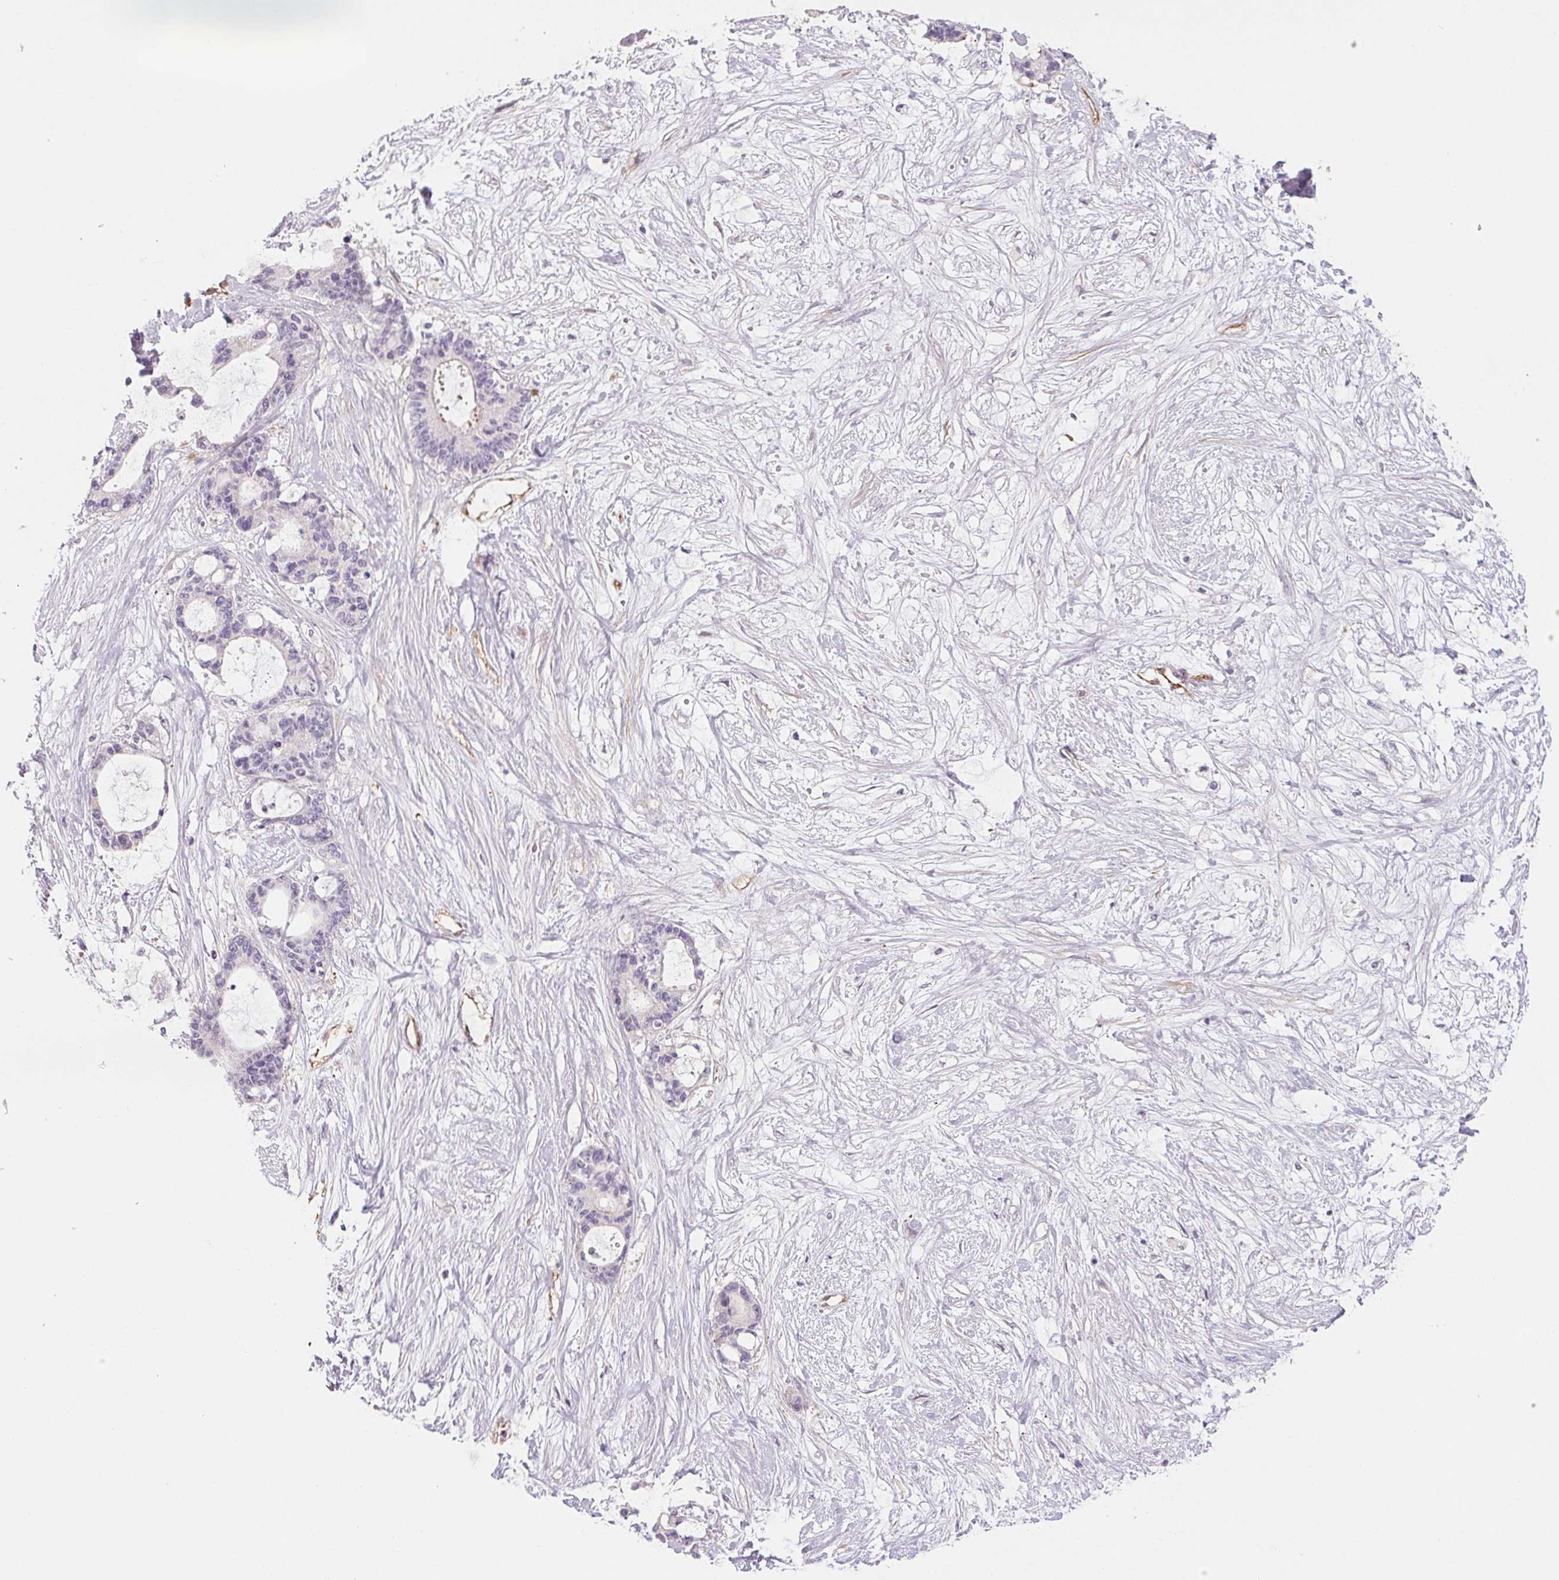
{"staining": {"intensity": "negative", "quantity": "none", "location": "none"}, "tissue": "liver cancer", "cell_type": "Tumor cells", "image_type": "cancer", "snomed": [{"axis": "morphology", "description": "Normal tissue, NOS"}, {"axis": "morphology", "description": "Cholangiocarcinoma"}, {"axis": "topography", "description": "Liver"}, {"axis": "topography", "description": "Peripheral nerve tissue"}], "caption": "Immunohistochemistry (IHC) of liver cholangiocarcinoma shows no staining in tumor cells.", "gene": "ANKRD13B", "patient": {"sex": "female", "age": 73}}